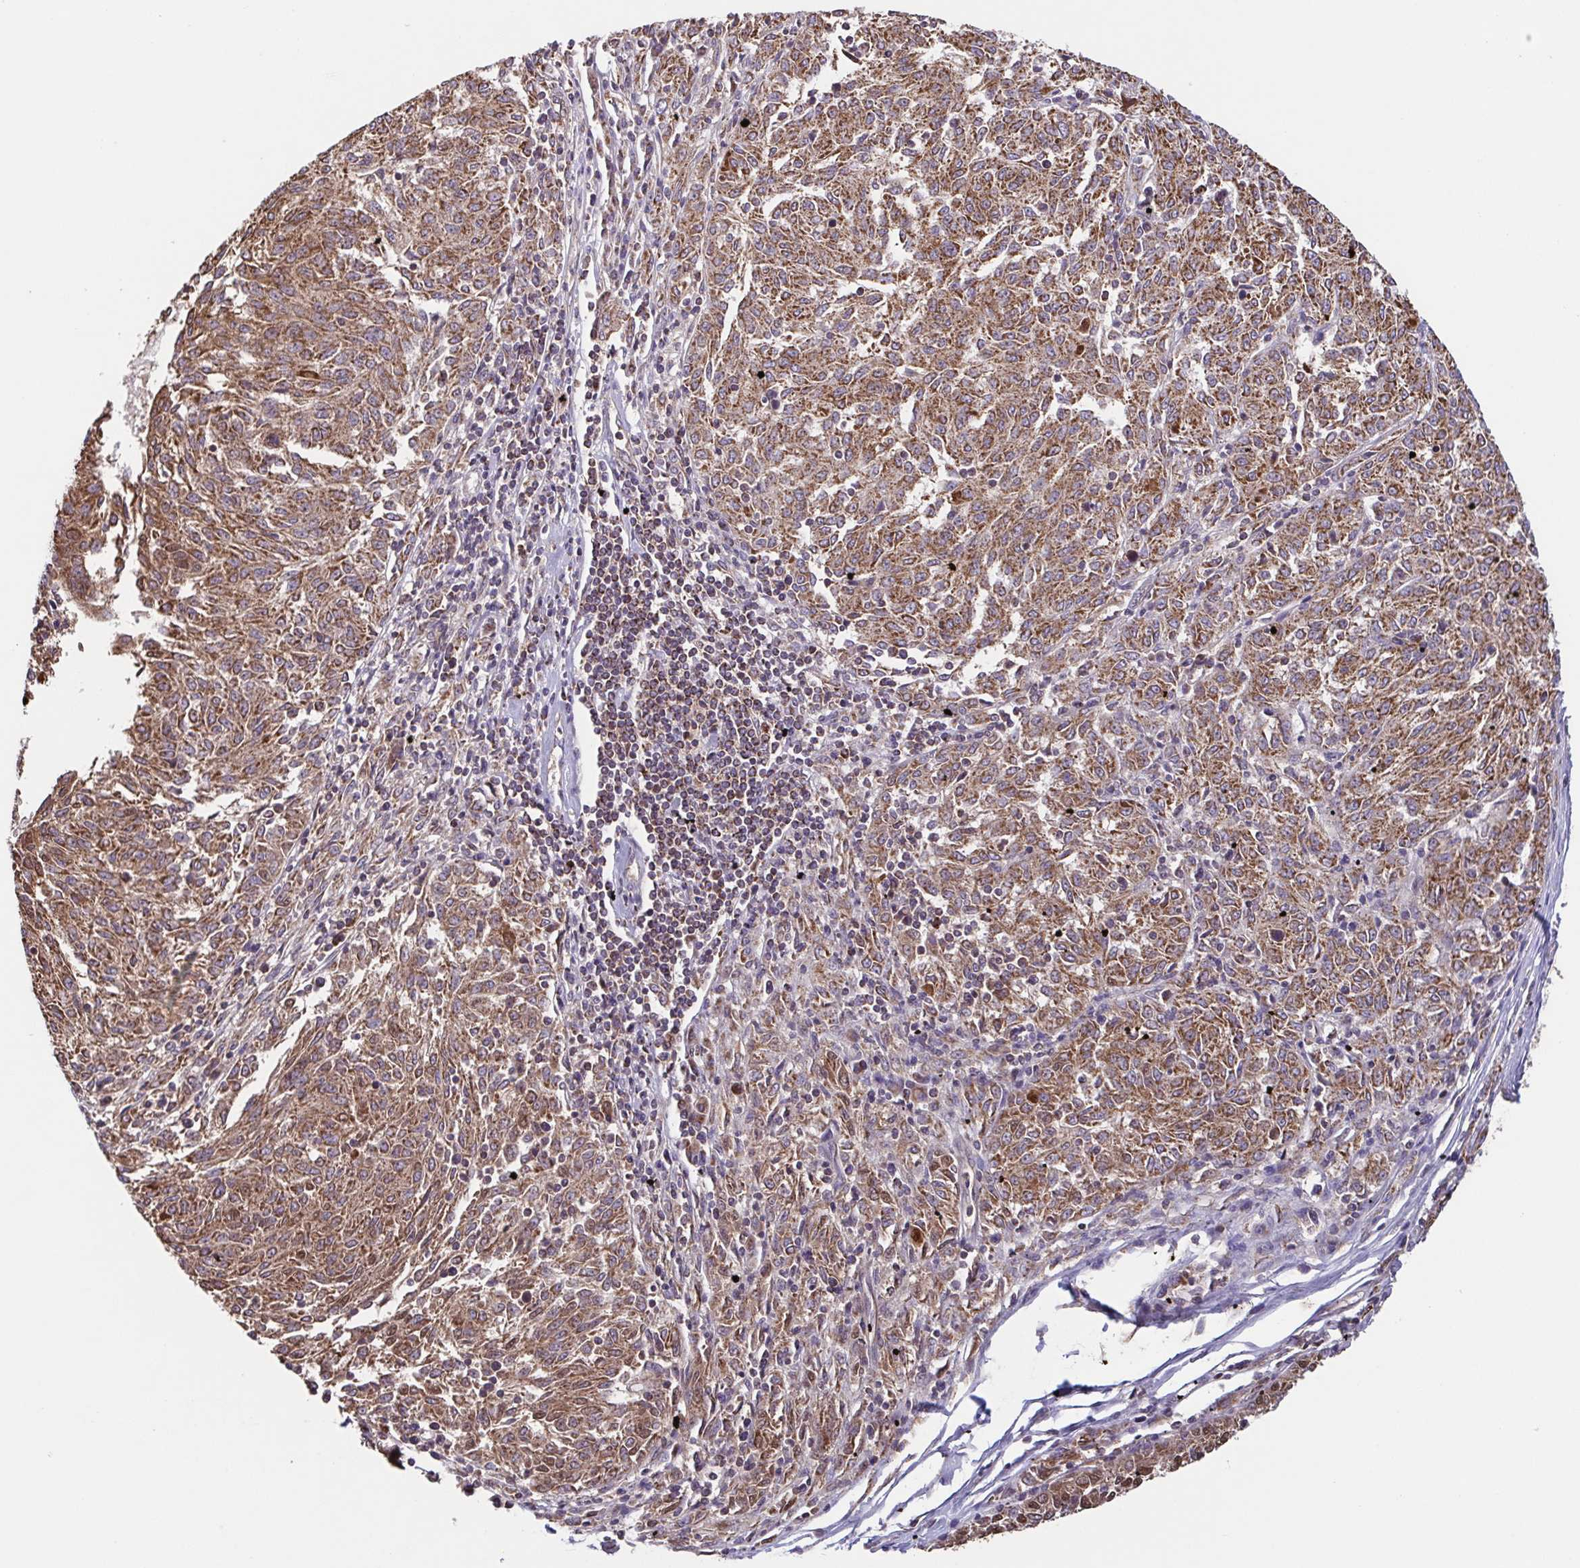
{"staining": {"intensity": "moderate", "quantity": ">75%", "location": "cytoplasmic/membranous,nuclear"}, "tissue": "melanoma", "cell_type": "Tumor cells", "image_type": "cancer", "snomed": [{"axis": "morphology", "description": "Malignant melanoma, NOS"}, {"axis": "topography", "description": "Skin"}], "caption": "Immunohistochemical staining of human melanoma reveals medium levels of moderate cytoplasmic/membranous and nuclear protein positivity in approximately >75% of tumor cells.", "gene": "DIP2B", "patient": {"sex": "female", "age": 72}}